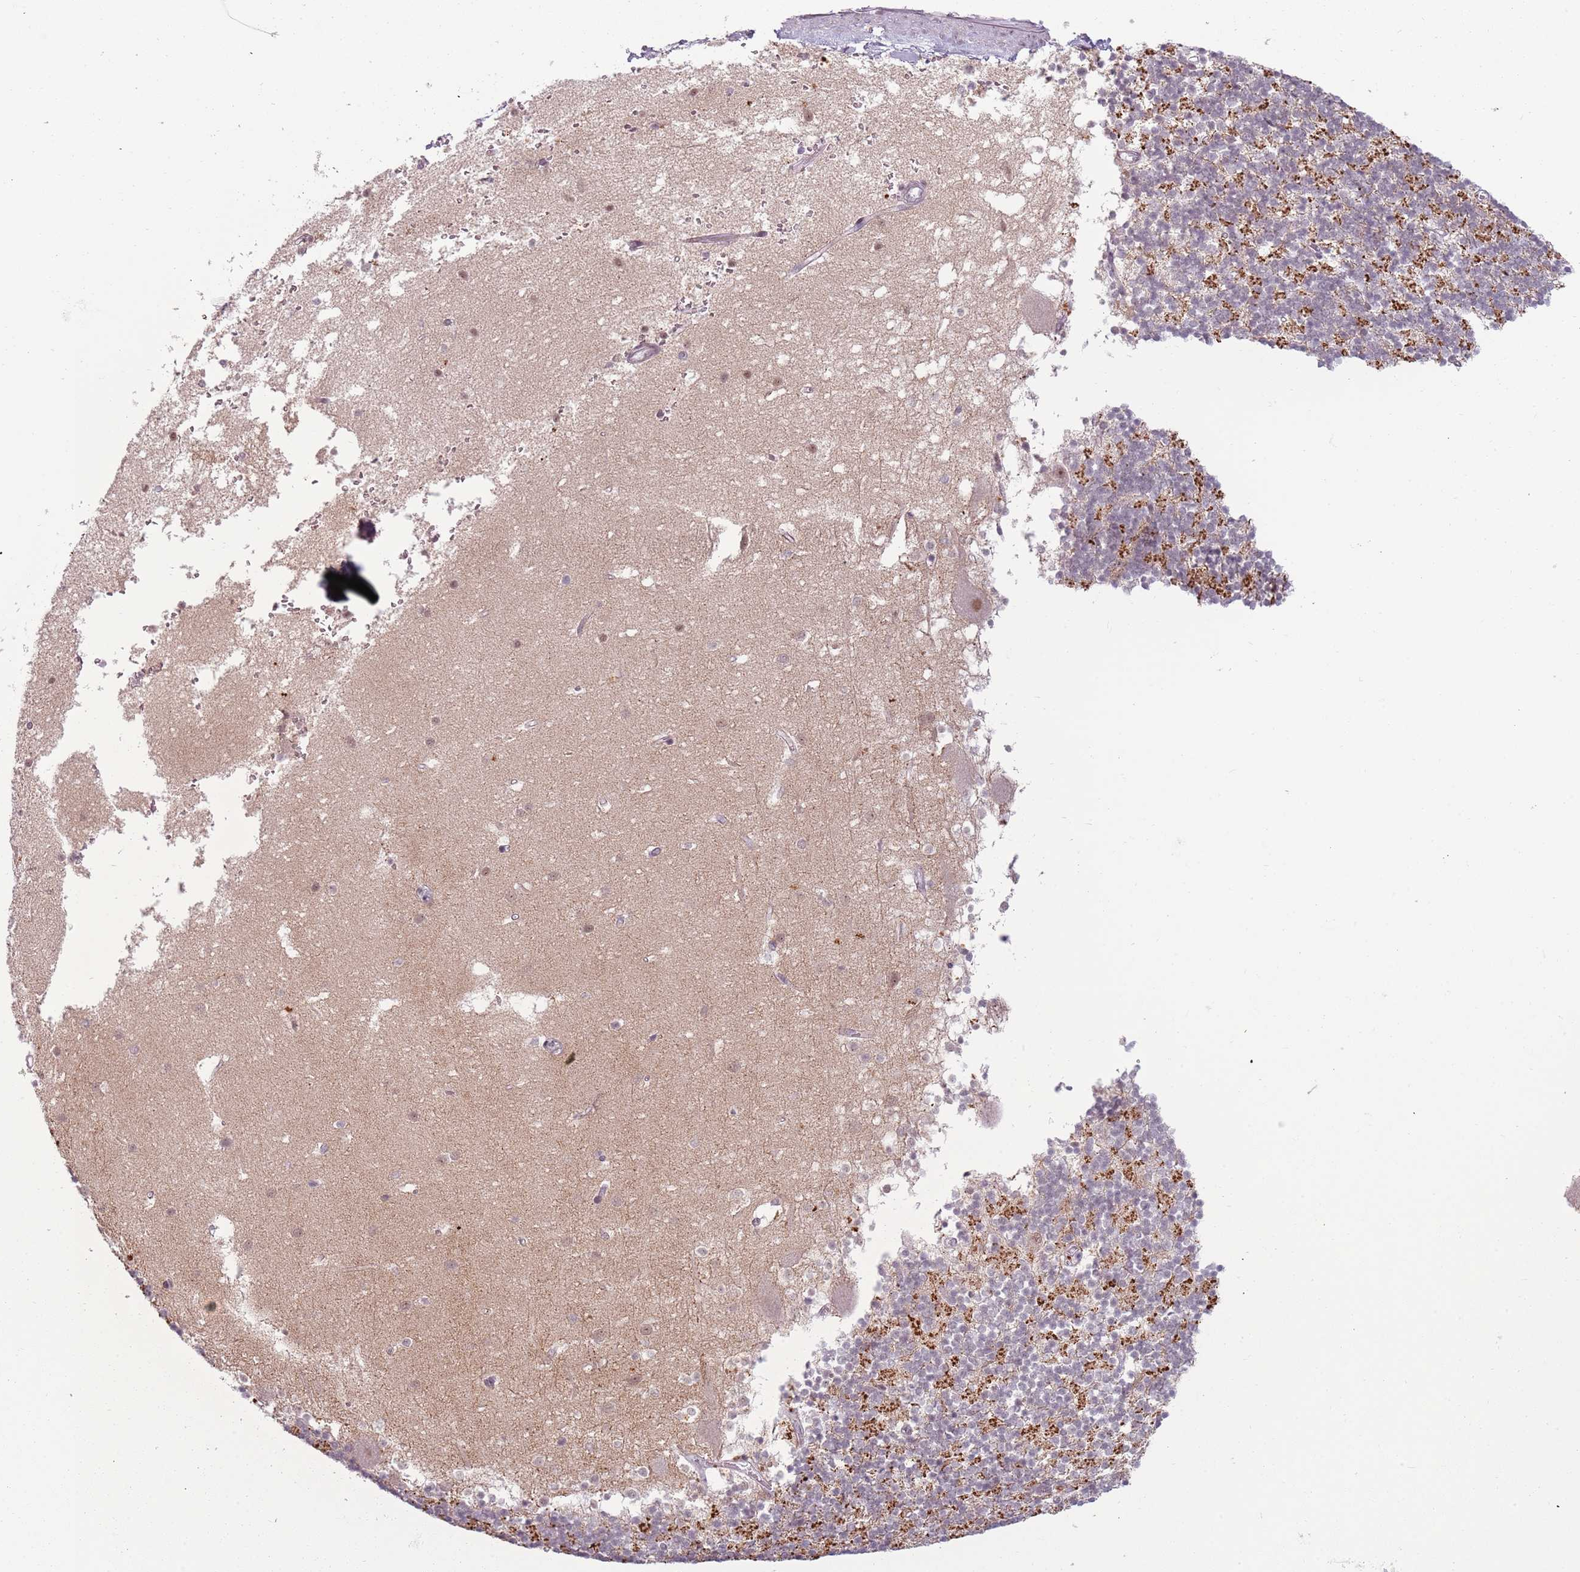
{"staining": {"intensity": "moderate", "quantity": "<25%", "location": "cytoplasmic/membranous"}, "tissue": "cerebellum", "cell_type": "Cells in granular layer", "image_type": "normal", "snomed": [{"axis": "morphology", "description": "Normal tissue, NOS"}, {"axis": "topography", "description": "Cerebellum"}], "caption": "Brown immunohistochemical staining in benign human cerebellum displays moderate cytoplasmic/membranous staining in about <25% of cells in granular layer.", "gene": "REXO4", "patient": {"sex": "male", "age": 54}}